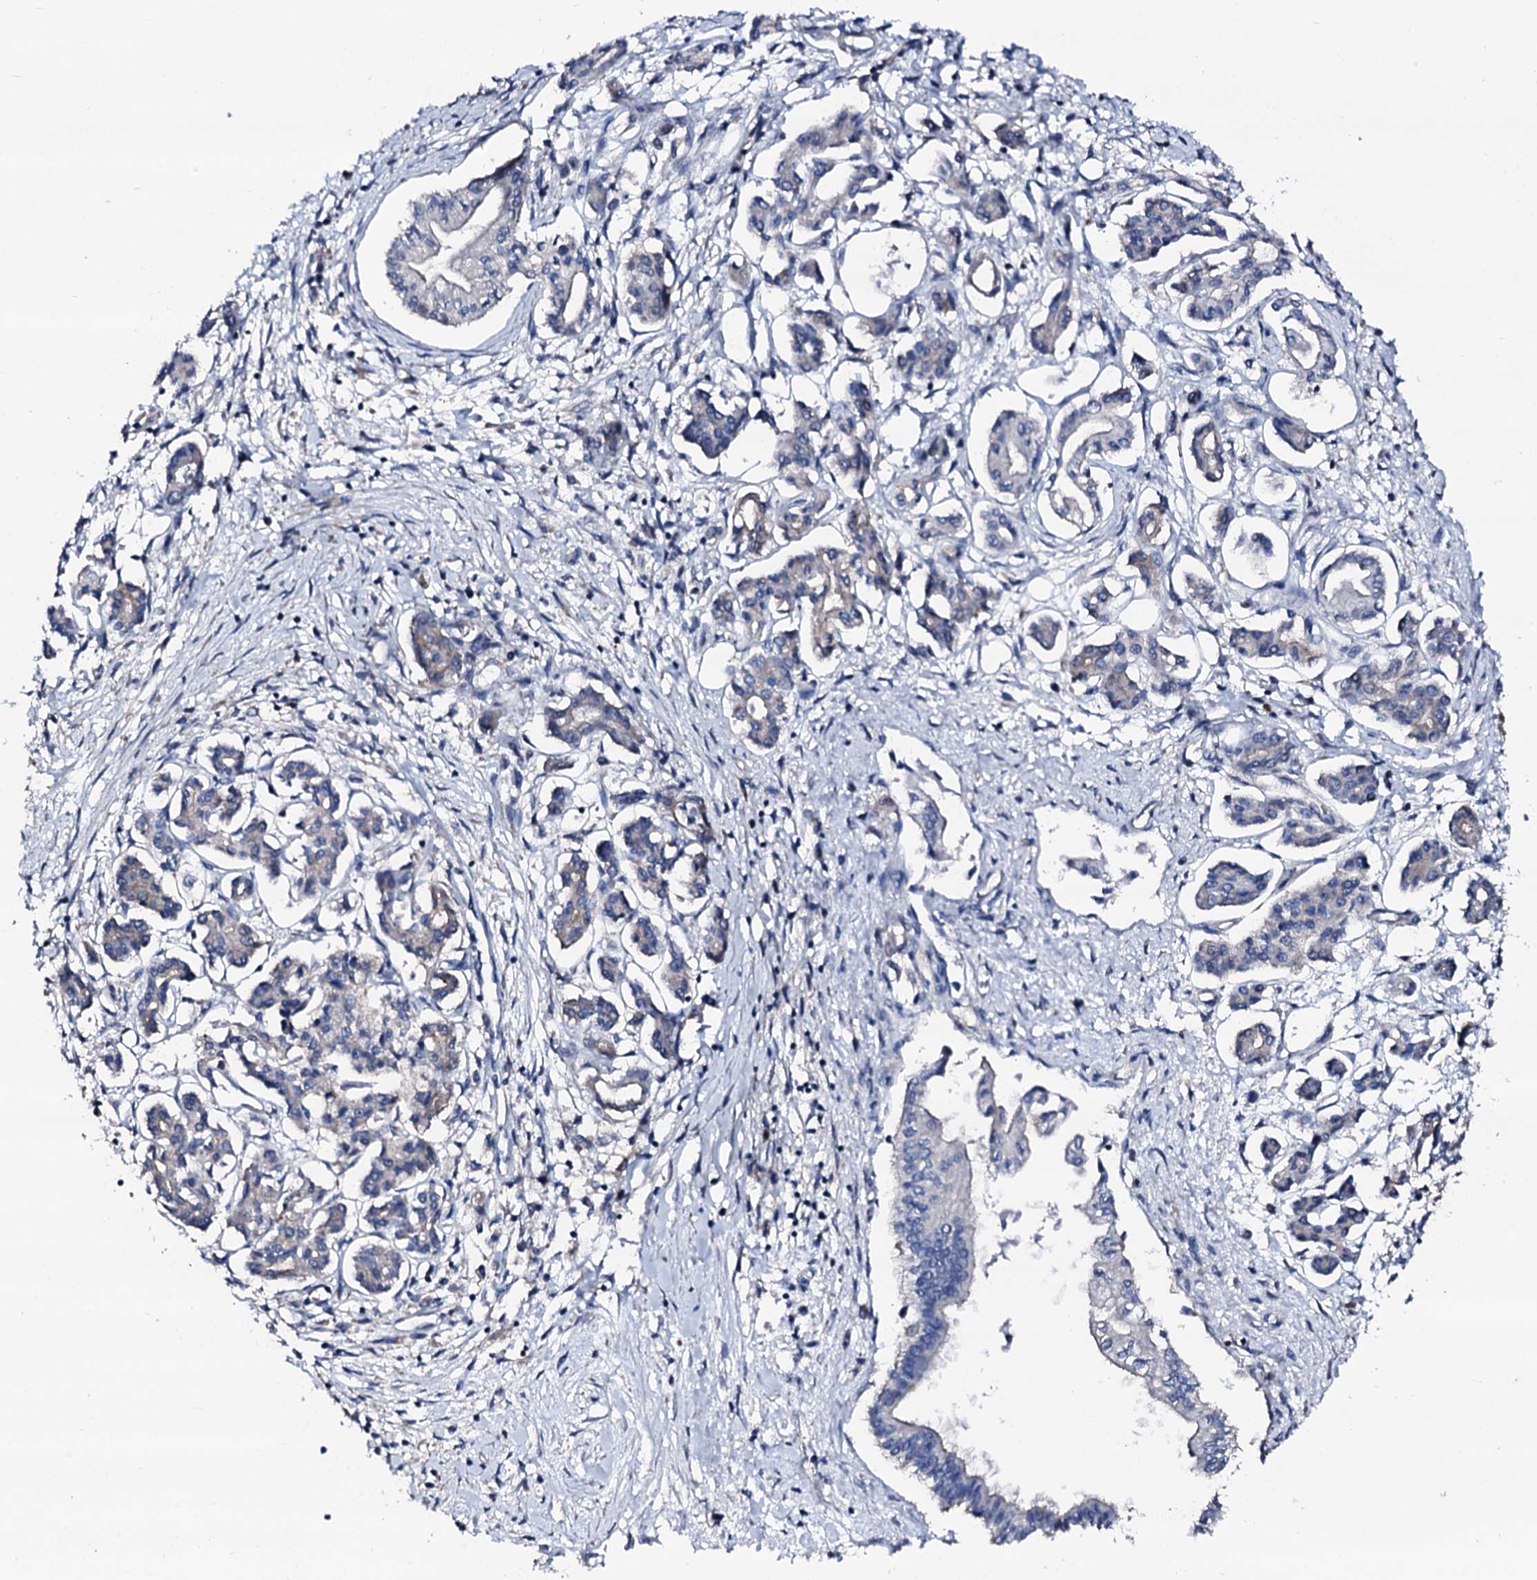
{"staining": {"intensity": "negative", "quantity": "none", "location": "none"}, "tissue": "pancreatic cancer", "cell_type": "Tumor cells", "image_type": "cancer", "snomed": [{"axis": "morphology", "description": "Adenocarcinoma, NOS"}, {"axis": "topography", "description": "Pancreas"}], "caption": "The IHC image has no significant expression in tumor cells of pancreatic cancer tissue.", "gene": "TRAFD1", "patient": {"sex": "female", "age": 50}}